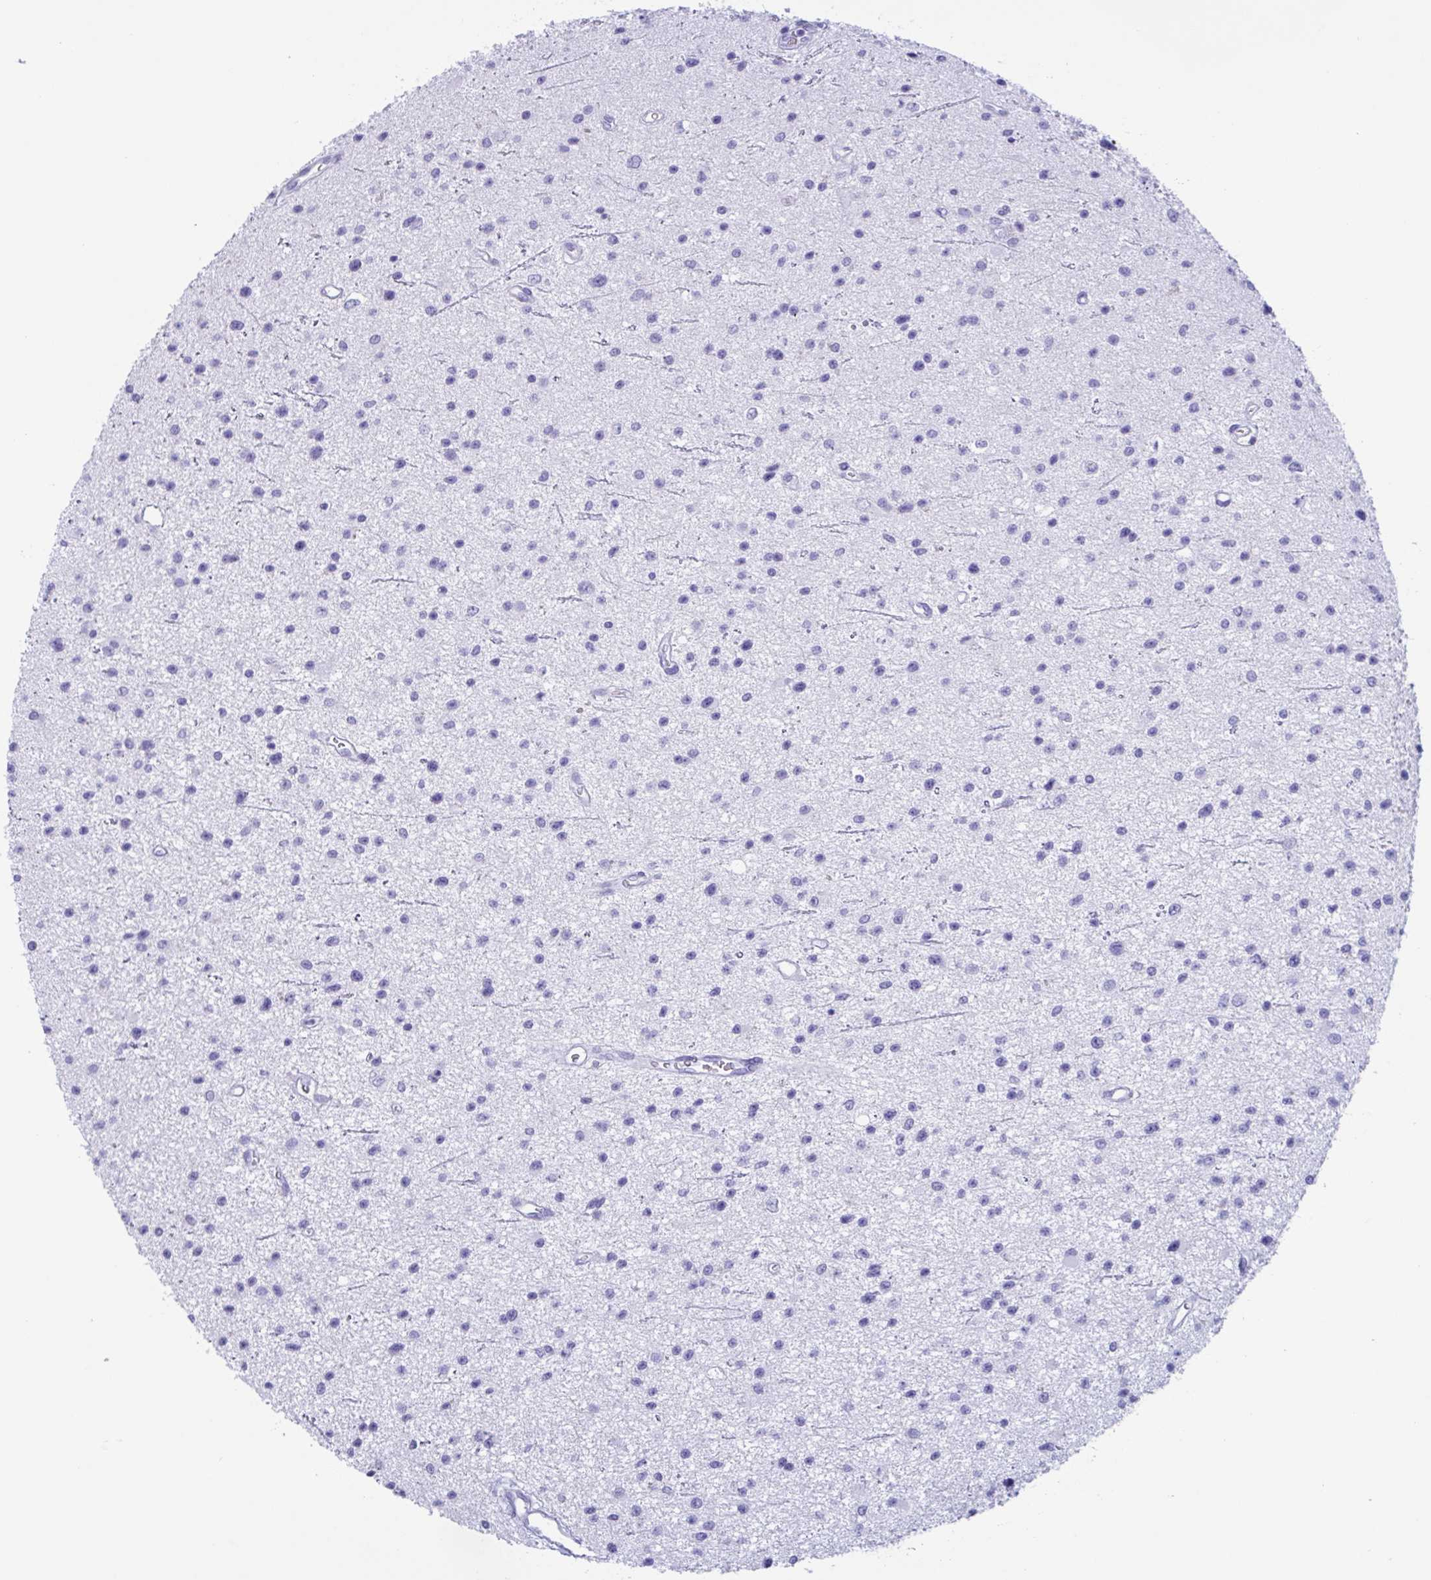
{"staining": {"intensity": "negative", "quantity": "none", "location": "none"}, "tissue": "glioma", "cell_type": "Tumor cells", "image_type": "cancer", "snomed": [{"axis": "morphology", "description": "Glioma, malignant, Low grade"}, {"axis": "topography", "description": "Brain"}], "caption": "Immunohistochemistry (IHC) of glioma exhibits no expression in tumor cells.", "gene": "ZNF850", "patient": {"sex": "male", "age": 43}}